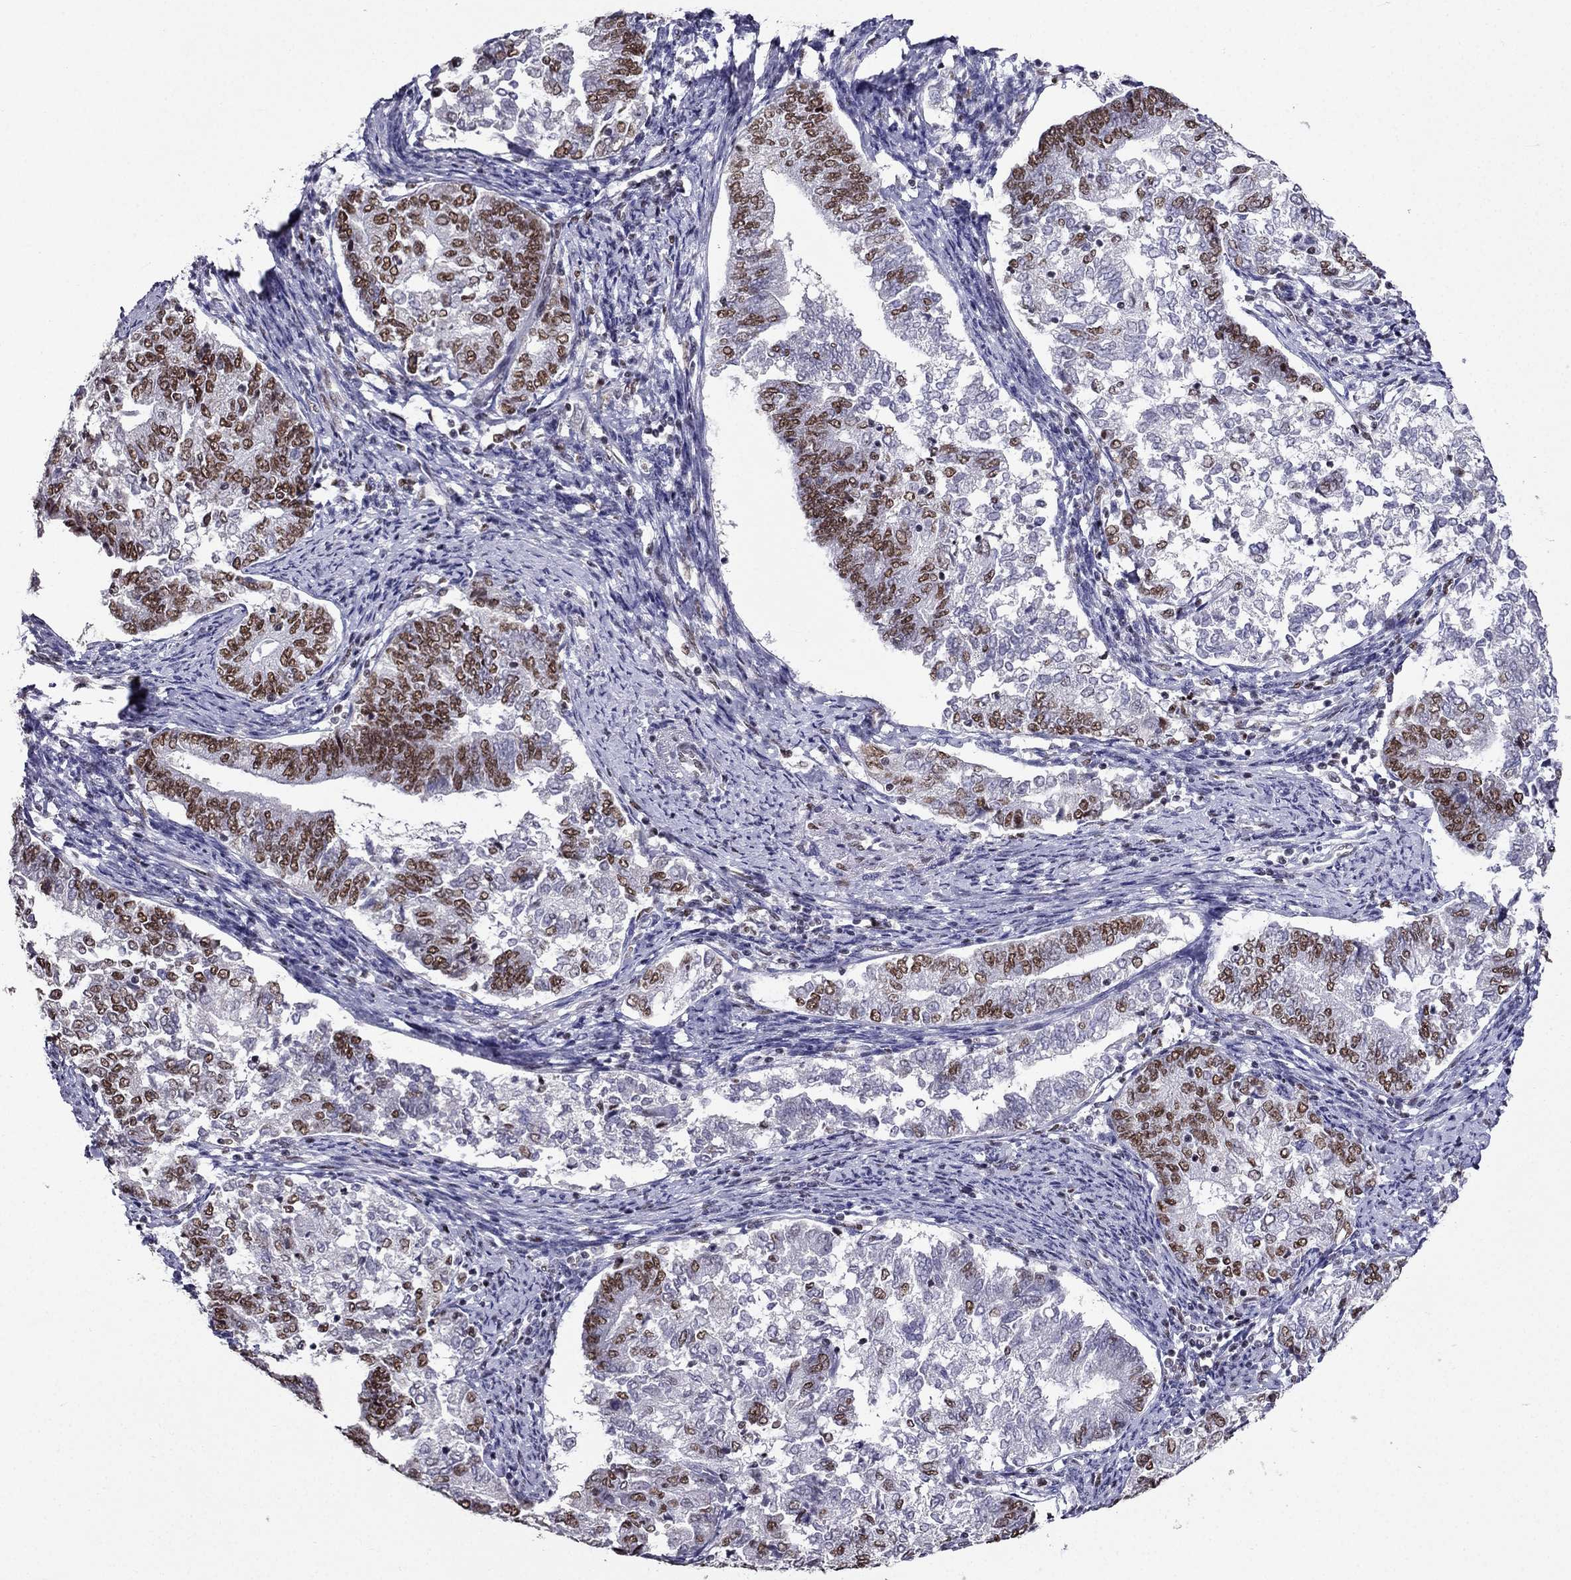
{"staining": {"intensity": "strong", "quantity": "25%-75%", "location": "nuclear"}, "tissue": "endometrial cancer", "cell_type": "Tumor cells", "image_type": "cancer", "snomed": [{"axis": "morphology", "description": "Adenocarcinoma, NOS"}, {"axis": "topography", "description": "Endometrium"}], "caption": "A brown stain highlights strong nuclear positivity of a protein in human endometrial cancer tumor cells.", "gene": "ZNF420", "patient": {"sex": "female", "age": 65}}